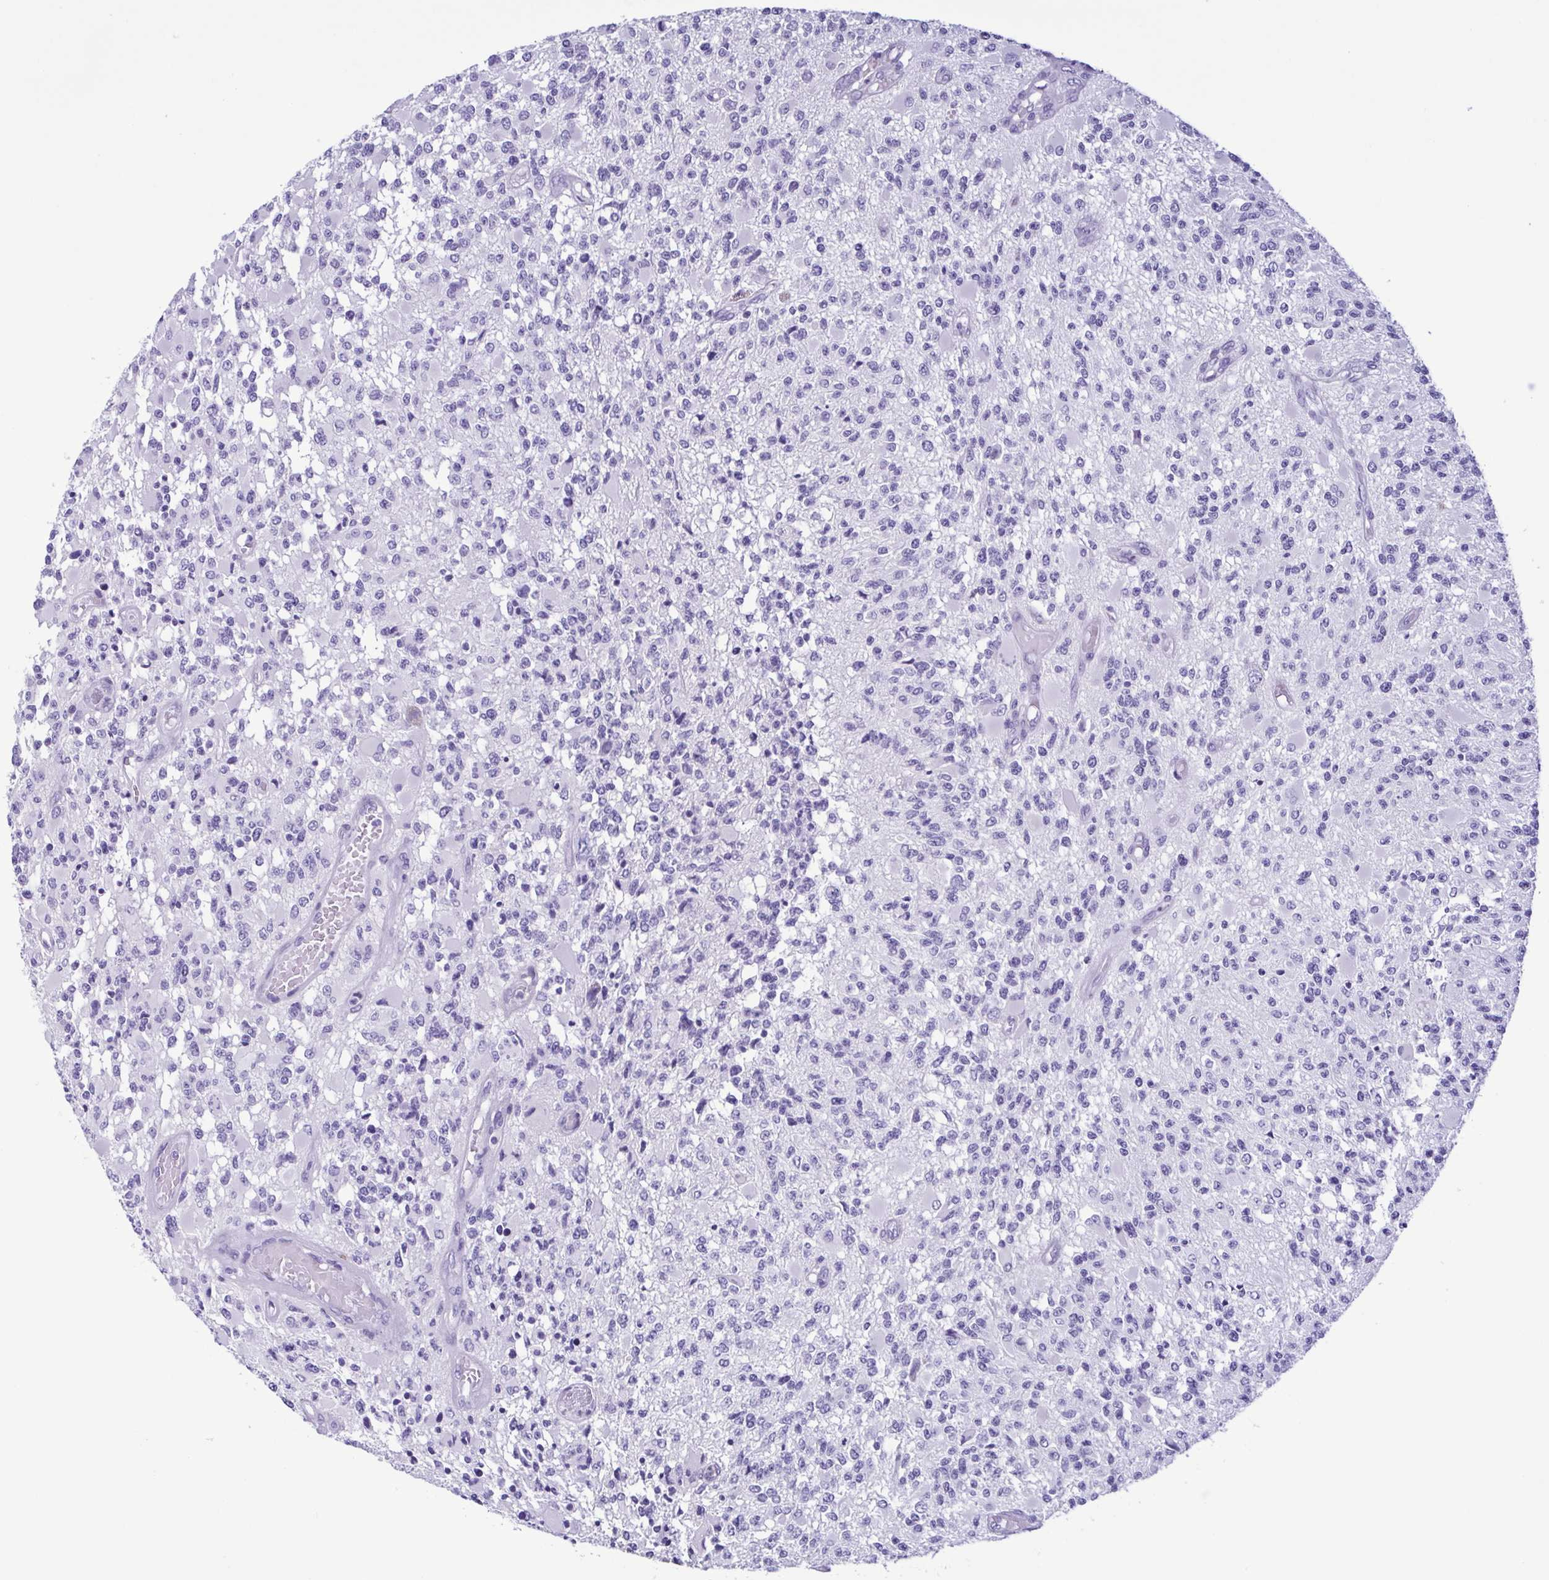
{"staining": {"intensity": "negative", "quantity": "none", "location": "none"}, "tissue": "glioma", "cell_type": "Tumor cells", "image_type": "cancer", "snomed": [{"axis": "morphology", "description": "Glioma, malignant, High grade"}, {"axis": "topography", "description": "Brain"}], "caption": "This histopathology image is of malignant glioma (high-grade) stained with IHC to label a protein in brown with the nuclei are counter-stained blue. There is no positivity in tumor cells.", "gene": "LTF", "patient": {"sex": "female", "age": 63}}